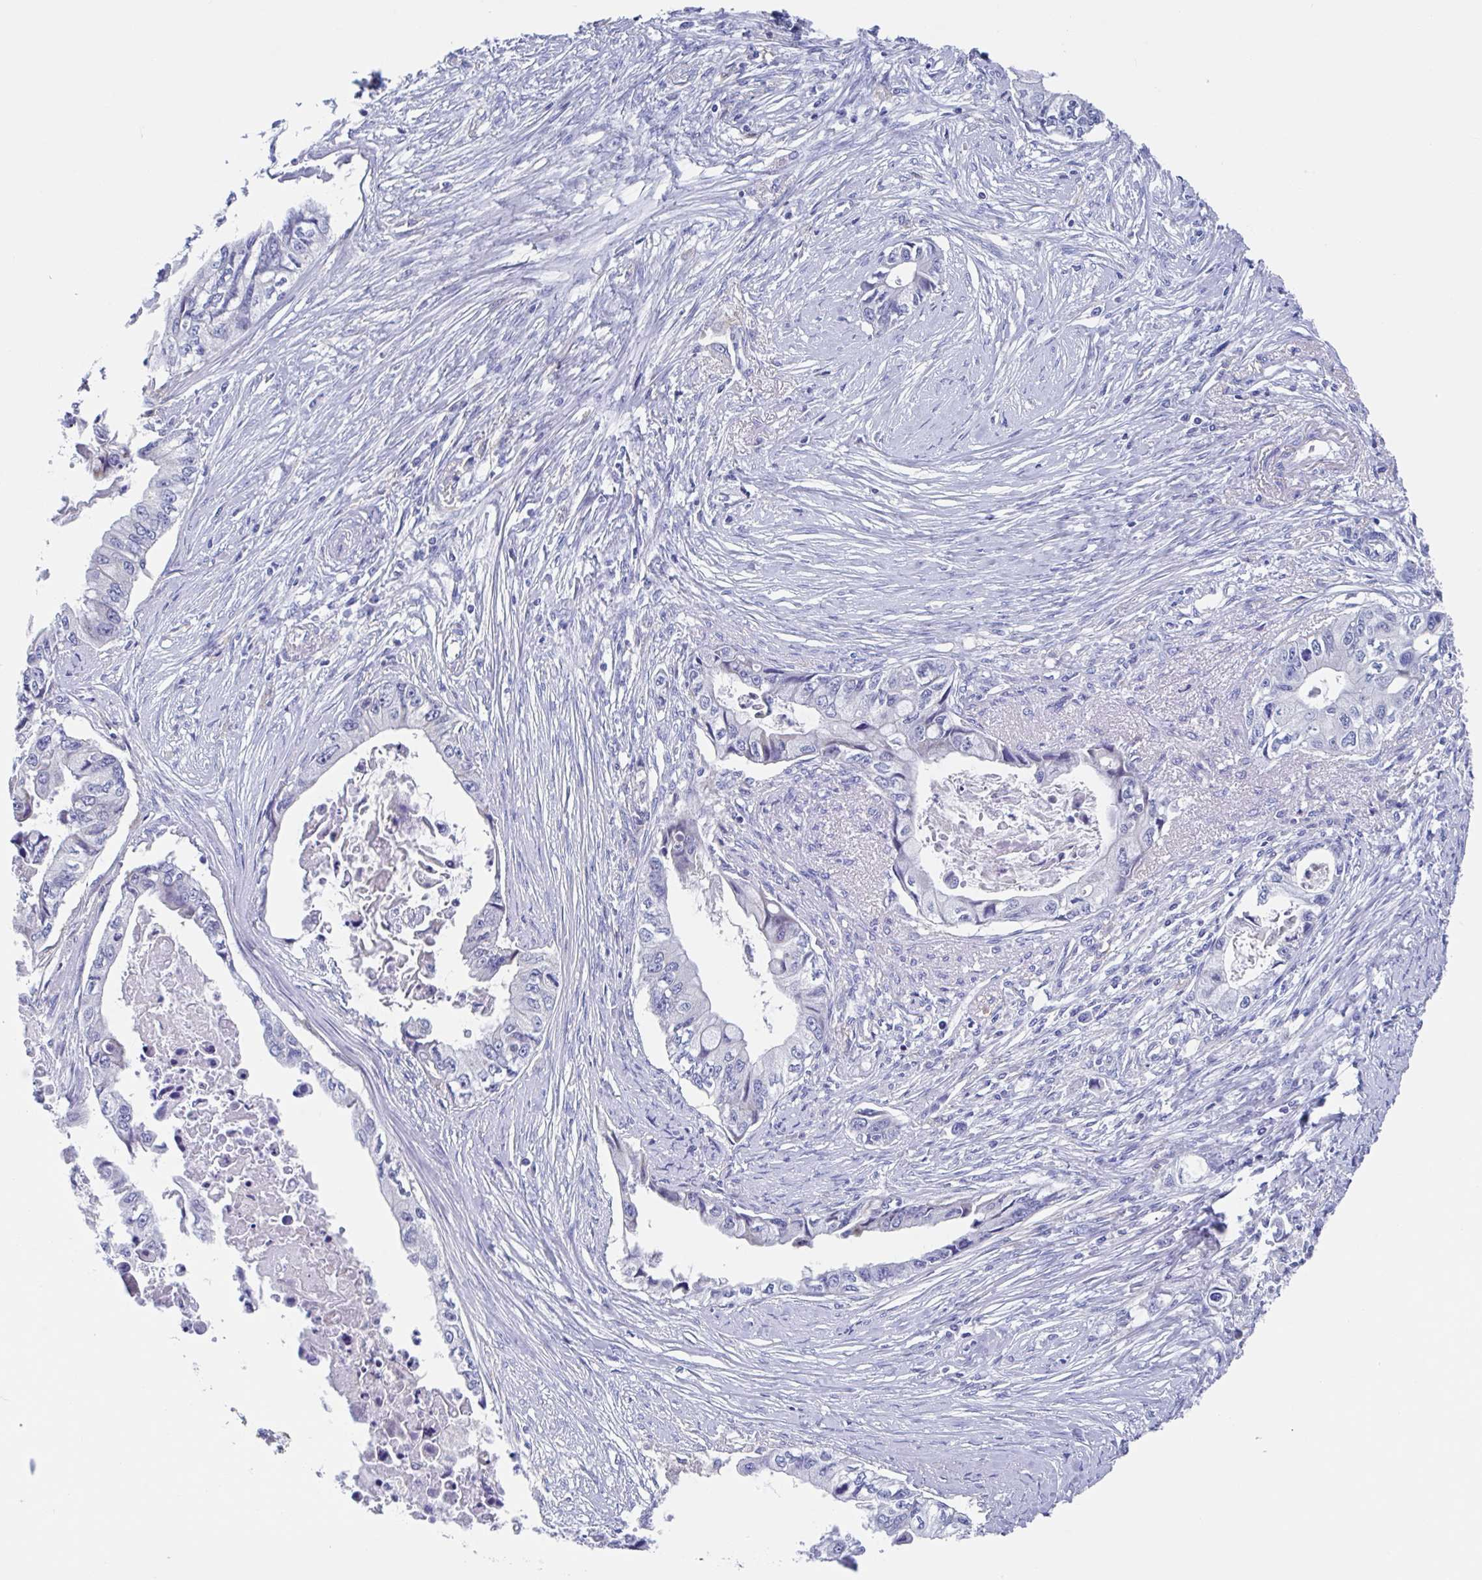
{"staining": {"intensity": "negative", "quantity": "none", "location": "none"}, "tissue": "pancreatic cancer", "cell_type": "Tumor cells", "image_type": "cancer", "snomed": [{"axis": "morphology", "description": "Adenocarcinoma, NOS"}, {"axis": "topography", "description": "Pancreas"}], "caption": "Immunohistochemistry photomicrograph of adenocarcinoma (pancreatic) stained for a protein (brown), which displays no expression in tumor cells.", "gene": "FCGR3A", "patient": {"sex": "male", "age": 66}}